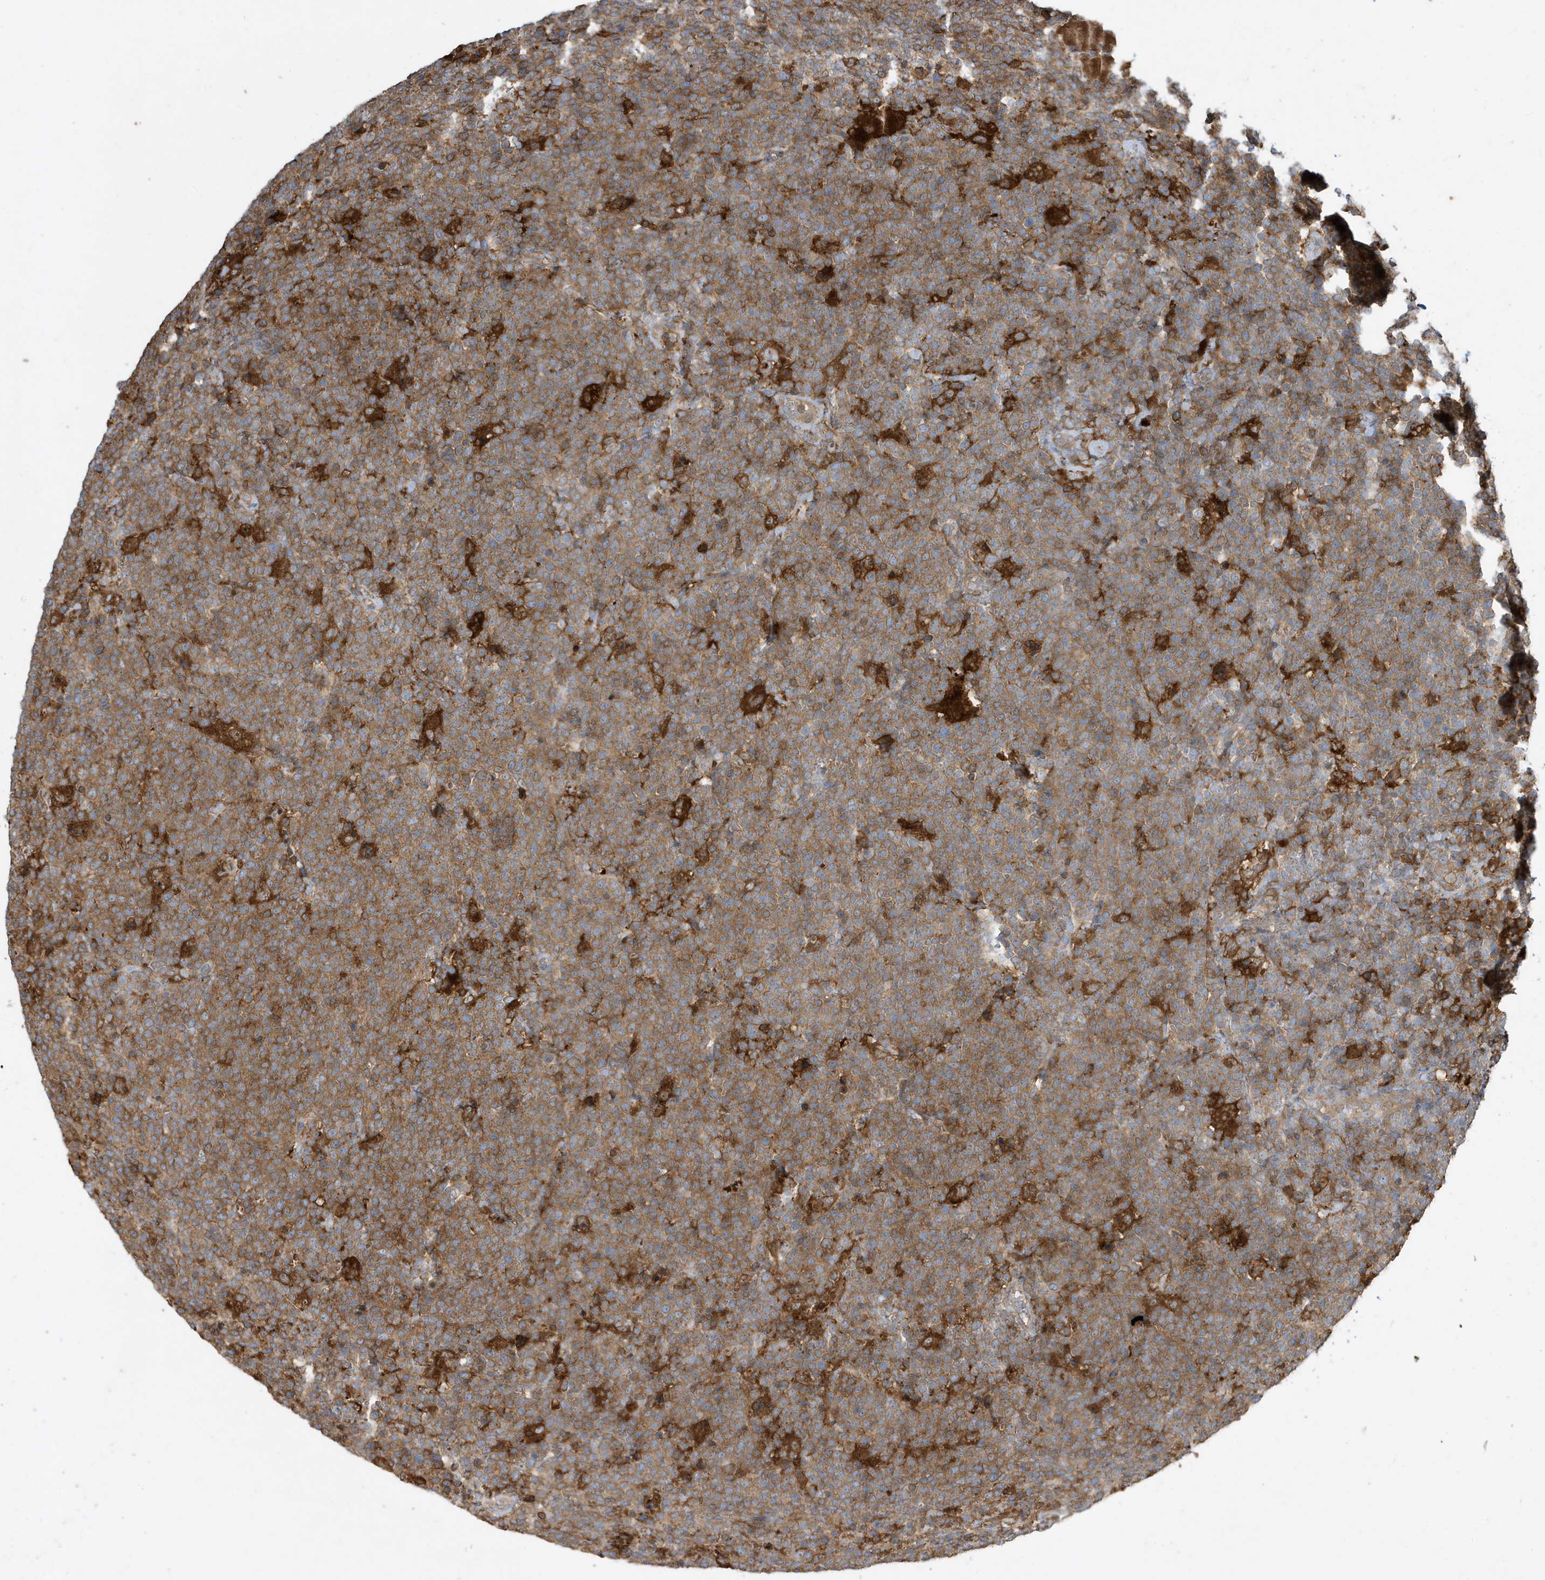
{"staining": {"intensity": "moderate", "quantity": ">75%", "location": "cytoplasmic/membranous"}, "tissue": "lymphoma", "cell_type": "Tumor cells", "image_type": "cancer", "snomed": [{"axis": "morphology", "description": "Malignant lymphoma, non-Hodgkin's type, High grade"}, {"axis": "topography", "description": "Lymph node"}], "caption": "DAB immunohistochemical staining of lymphoma demonstrates moderate cytoplasmic/membranous protein positivity in approximately >75% of tumor cells. Ihc stains the protein of interest in brown and the nuclei are stained blue.", "gene": "ABTB1", "patient": {"sex": "male", "age": 61}}